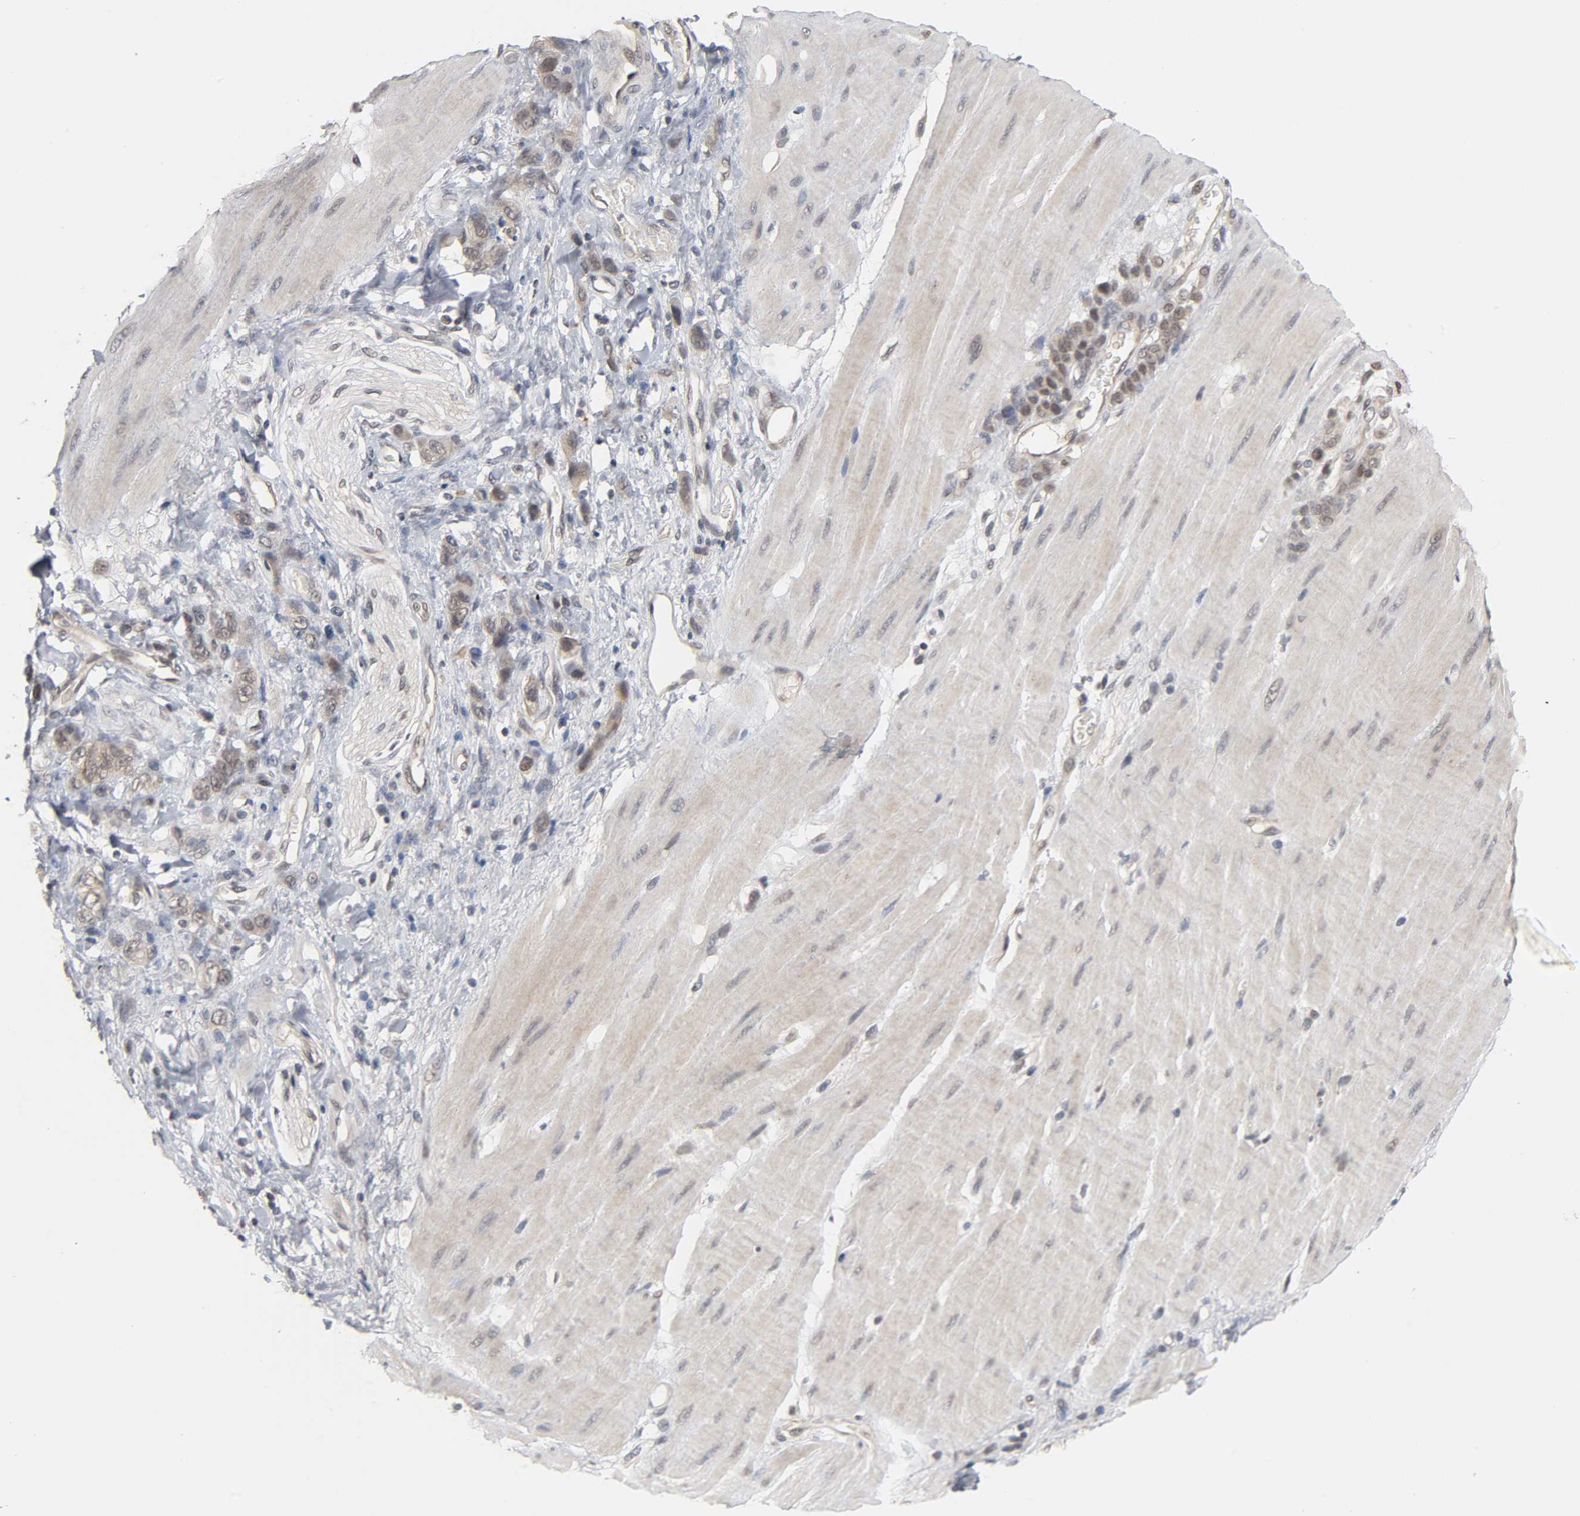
{"staining": {"intensity": "moderate", "quantity": ">75%", "location": "cytoplasmic/membranous"}, "tissue": "stomach cancer", "cell_type": "Tumor cells", "image_type": "cancer", "snomed": [{"axis": "morphology", "description": "Adenocarcinoma, NOS"}, {"axis": "topography", "description": "Stomach"}], "caption": "Stomach adenocarcinoma stained for a protein (brown) exhibits moderate cytoplasmic/membranous positive expression in approximately >75% of tumor cells.", "gene": "HTR1E", "patient": {"sex": "male", "age": 82}}